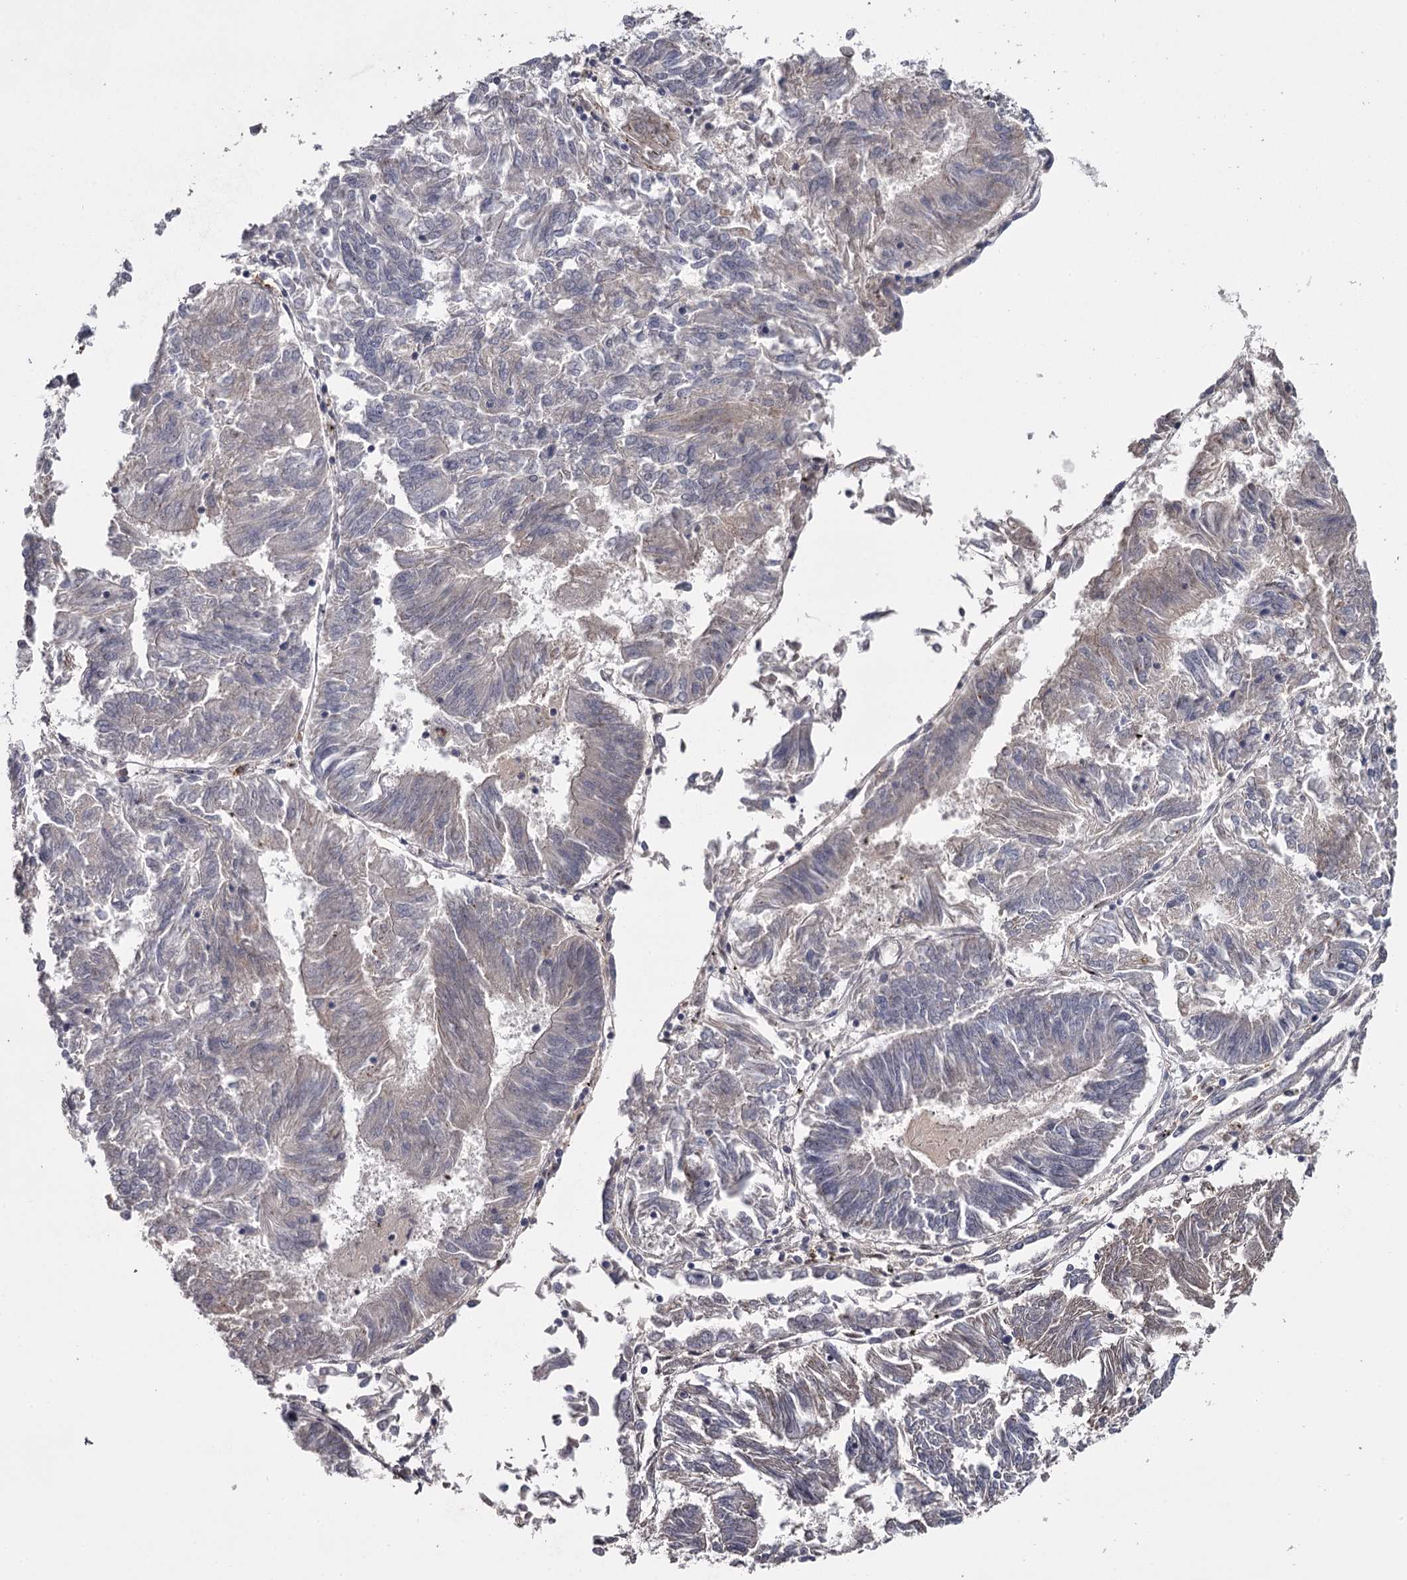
{"staining": {"intensity": "weak", "quantity": "<25%", "location": "cytoplasmic/membranous"}, "tissue": "endometrial cancer", "cell_type": "Tumor cells", "image_type": "cancer", "snomed": [{"axis": "morphology", "description": "Adenocarcinoma, NOS"}, {"axis": "topography", "description": "Endometrium"}], "caption": "Protein analysis of endometrial adenocarcinoma displays no significant expression in tumor cells. The staining was performed using DAB (3,3'-diaminobenzidine) to visualize the protein expression in brown, while the nuclei were stained in blue with hematoxylin (Magnification: 20x).", "gene": "FDXACB1", "patient": {"sex": "female", "age": 58}}